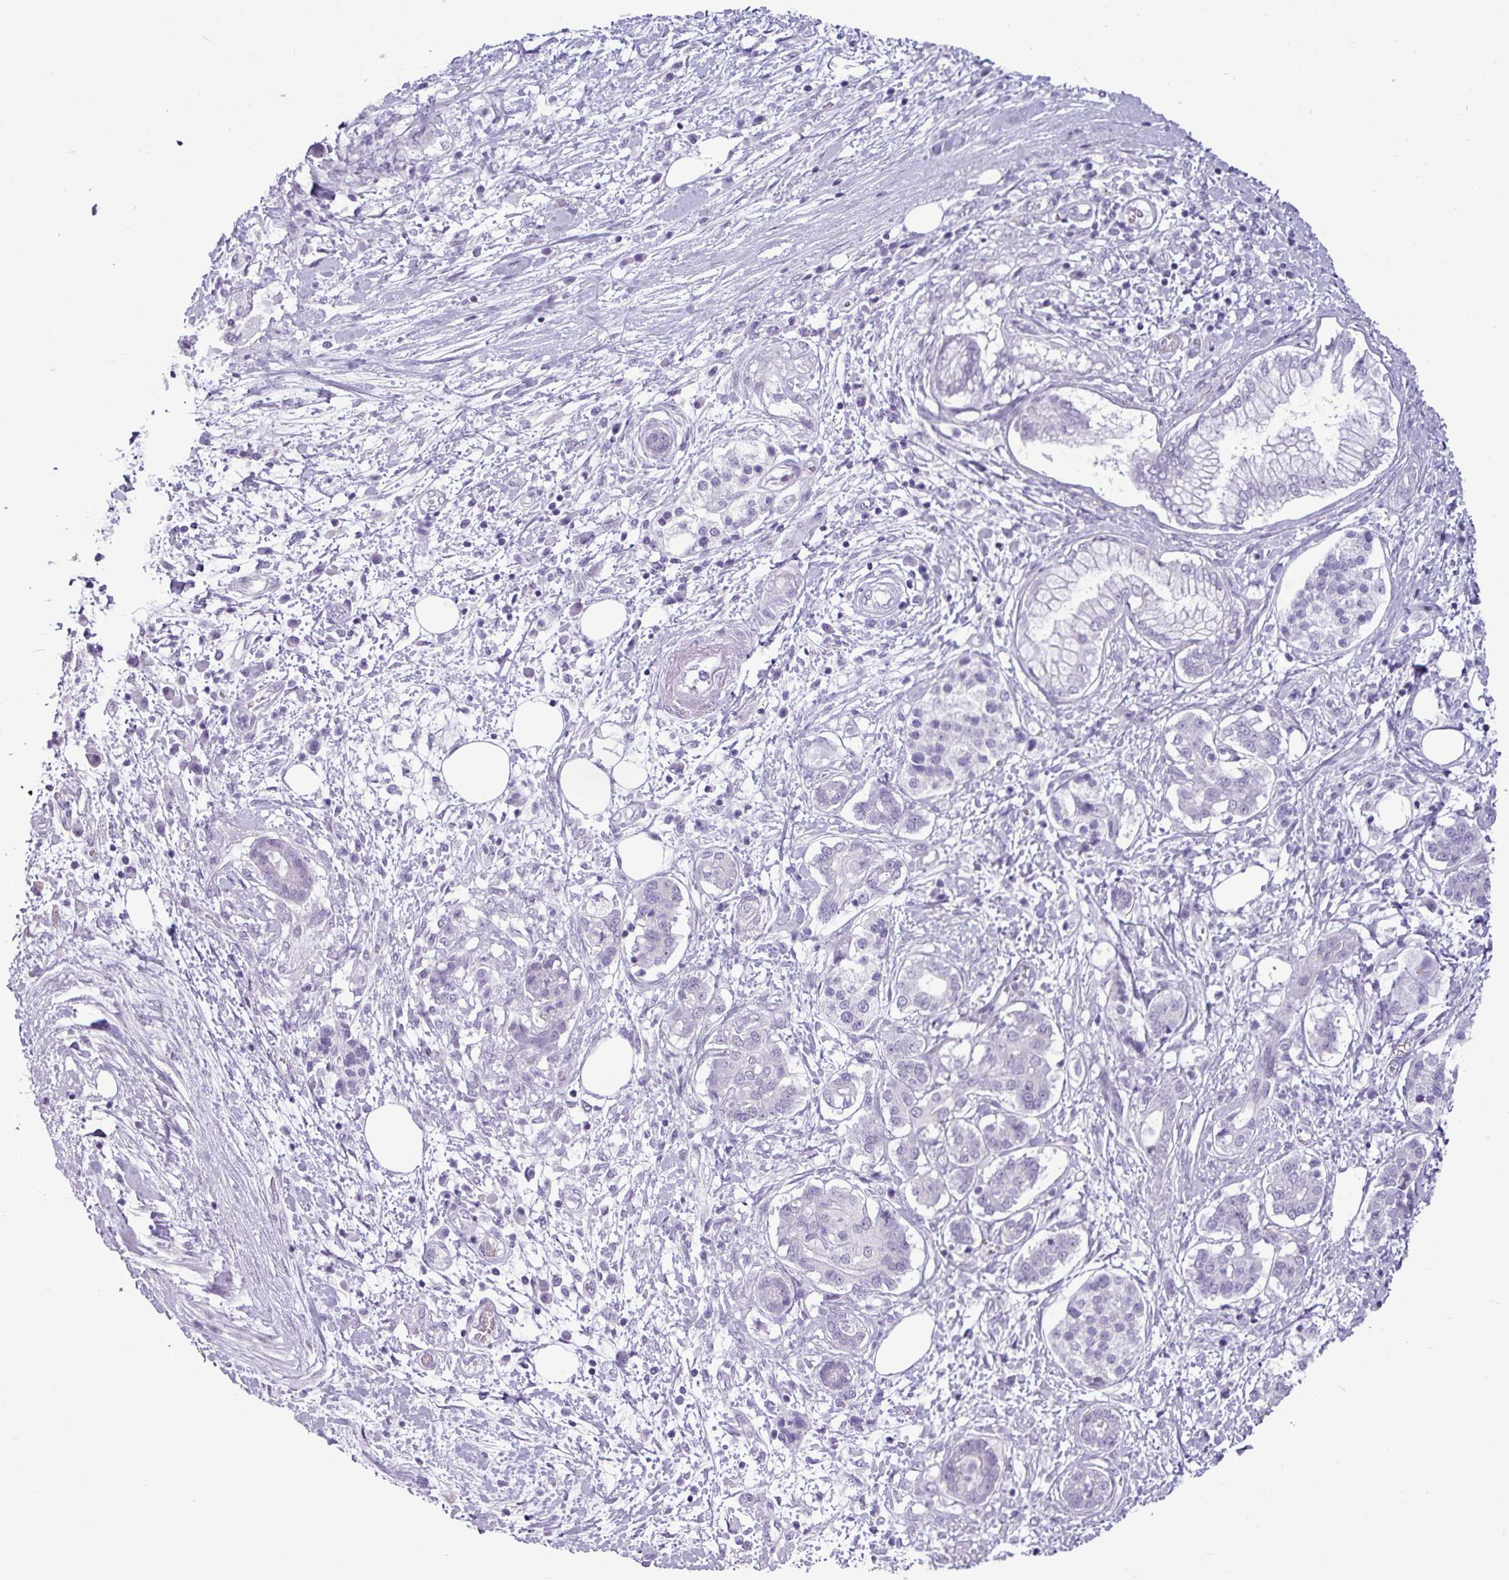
{"staining": {"intensity": "negative", "quantity": "none", "location": "none"}, "tissue": "pancreatic cancer", "cell_type": "Tumor cells", "image_type": "cancer", "snomed": [{"axis": "morphology", "description": "Adenocarcinoma, NOS"}, {"axis": "topography", "description": "Pancreas"}], "caption": "DAB immunohistochemical staining of pancreatic cancer exhibits no significant positivity in tumor cells.", "gene": "AMY2A", "patient": {"sex": "female", "age": 73}}